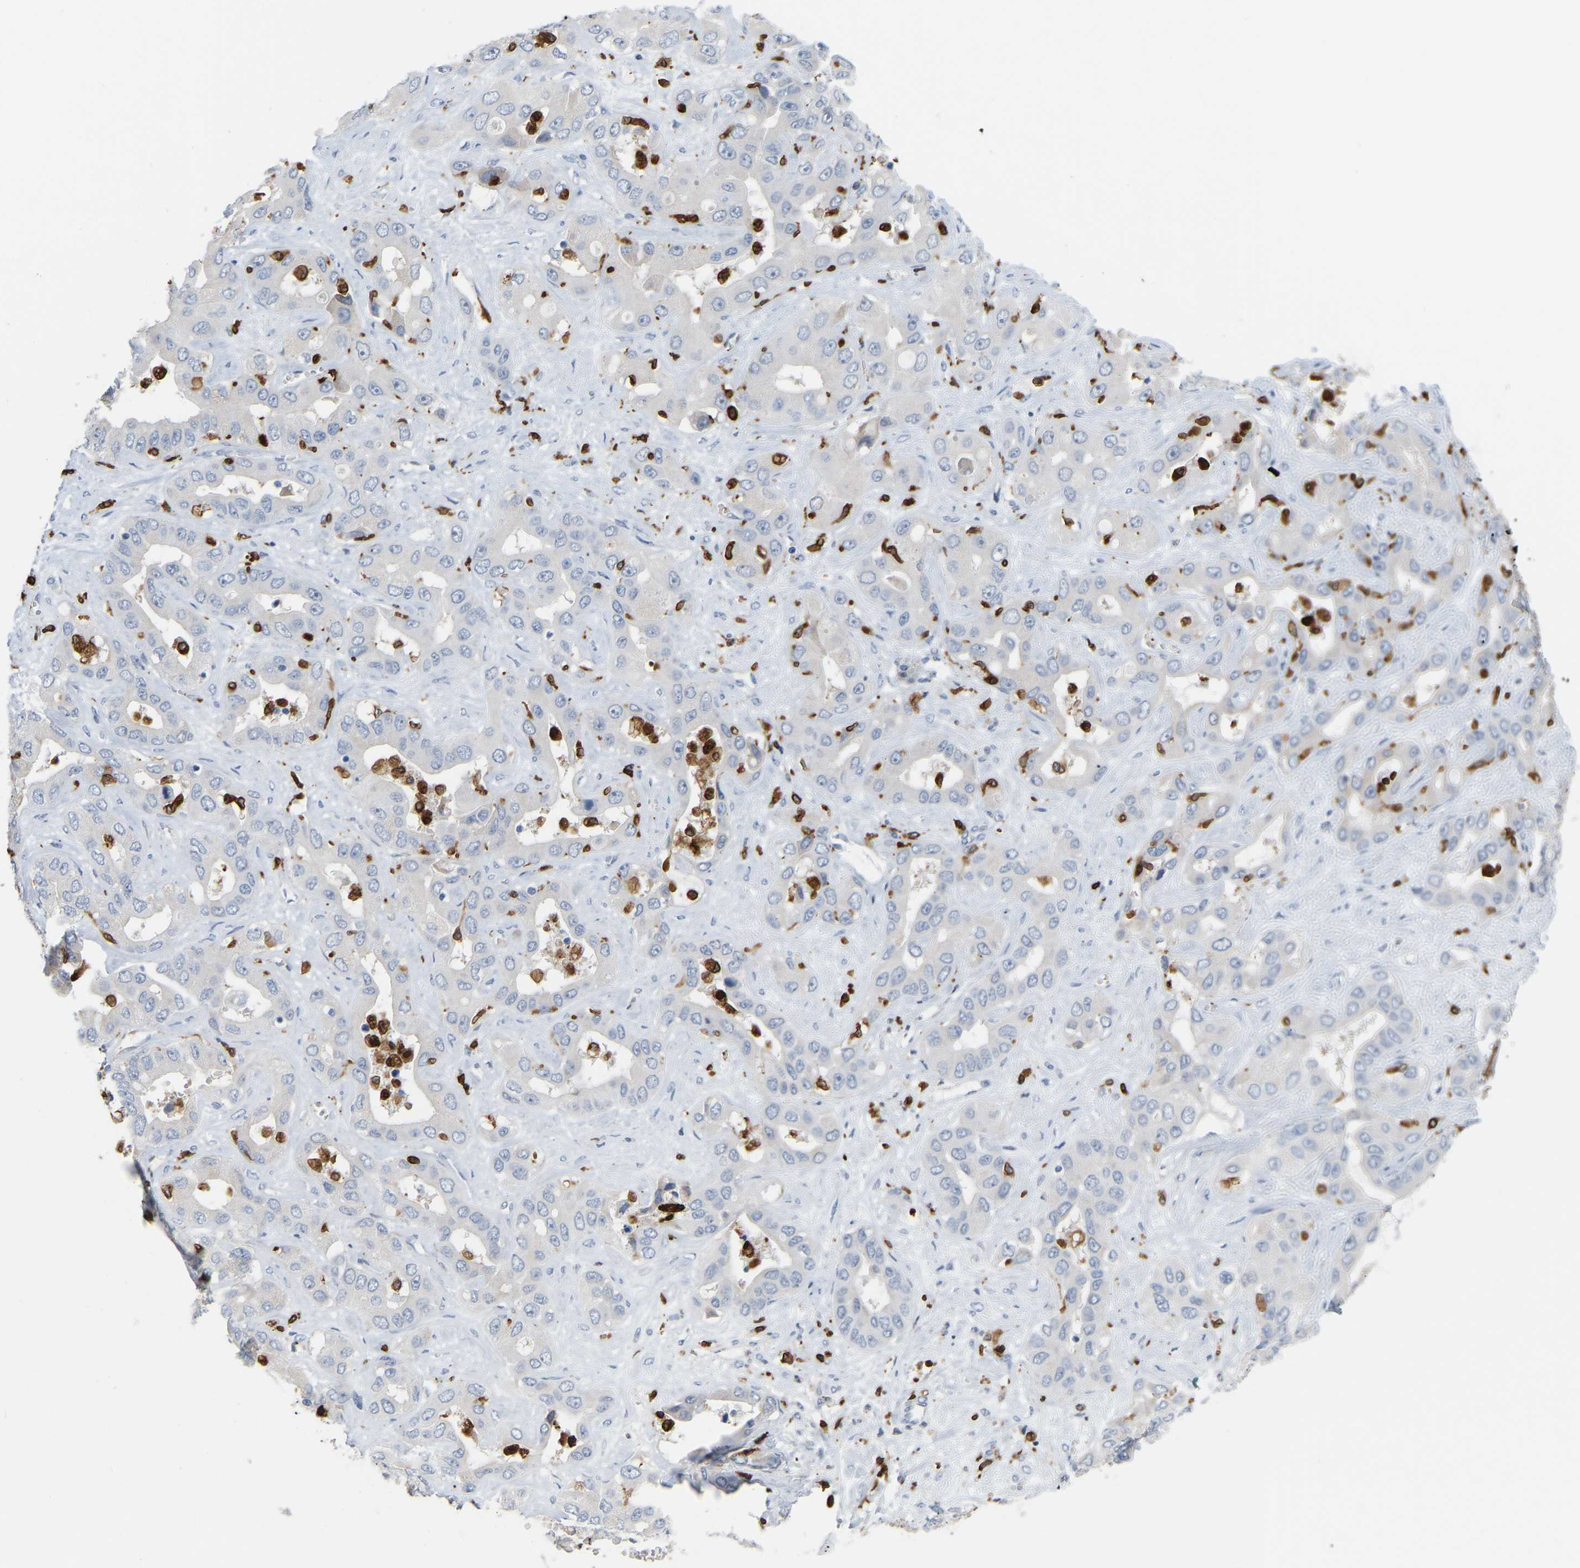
{"staining": {"intensity": "negative", "quantity": "none", "location": "none"}, "tissue": "liver cancer", "cell_type": "Tumor cells", "image_type": "cancer", "snomed": [{"axis": "morphology", "description": "Cholangiocarcinoma"}, {"axis": "topography", "description": "Liver"}], "caption": "IHC of cholangiocarcinoma (liver) exhibits no staining in tumor cells.", "gene": "PTGS1", "patient": {"sex": "female", "age": 52}}